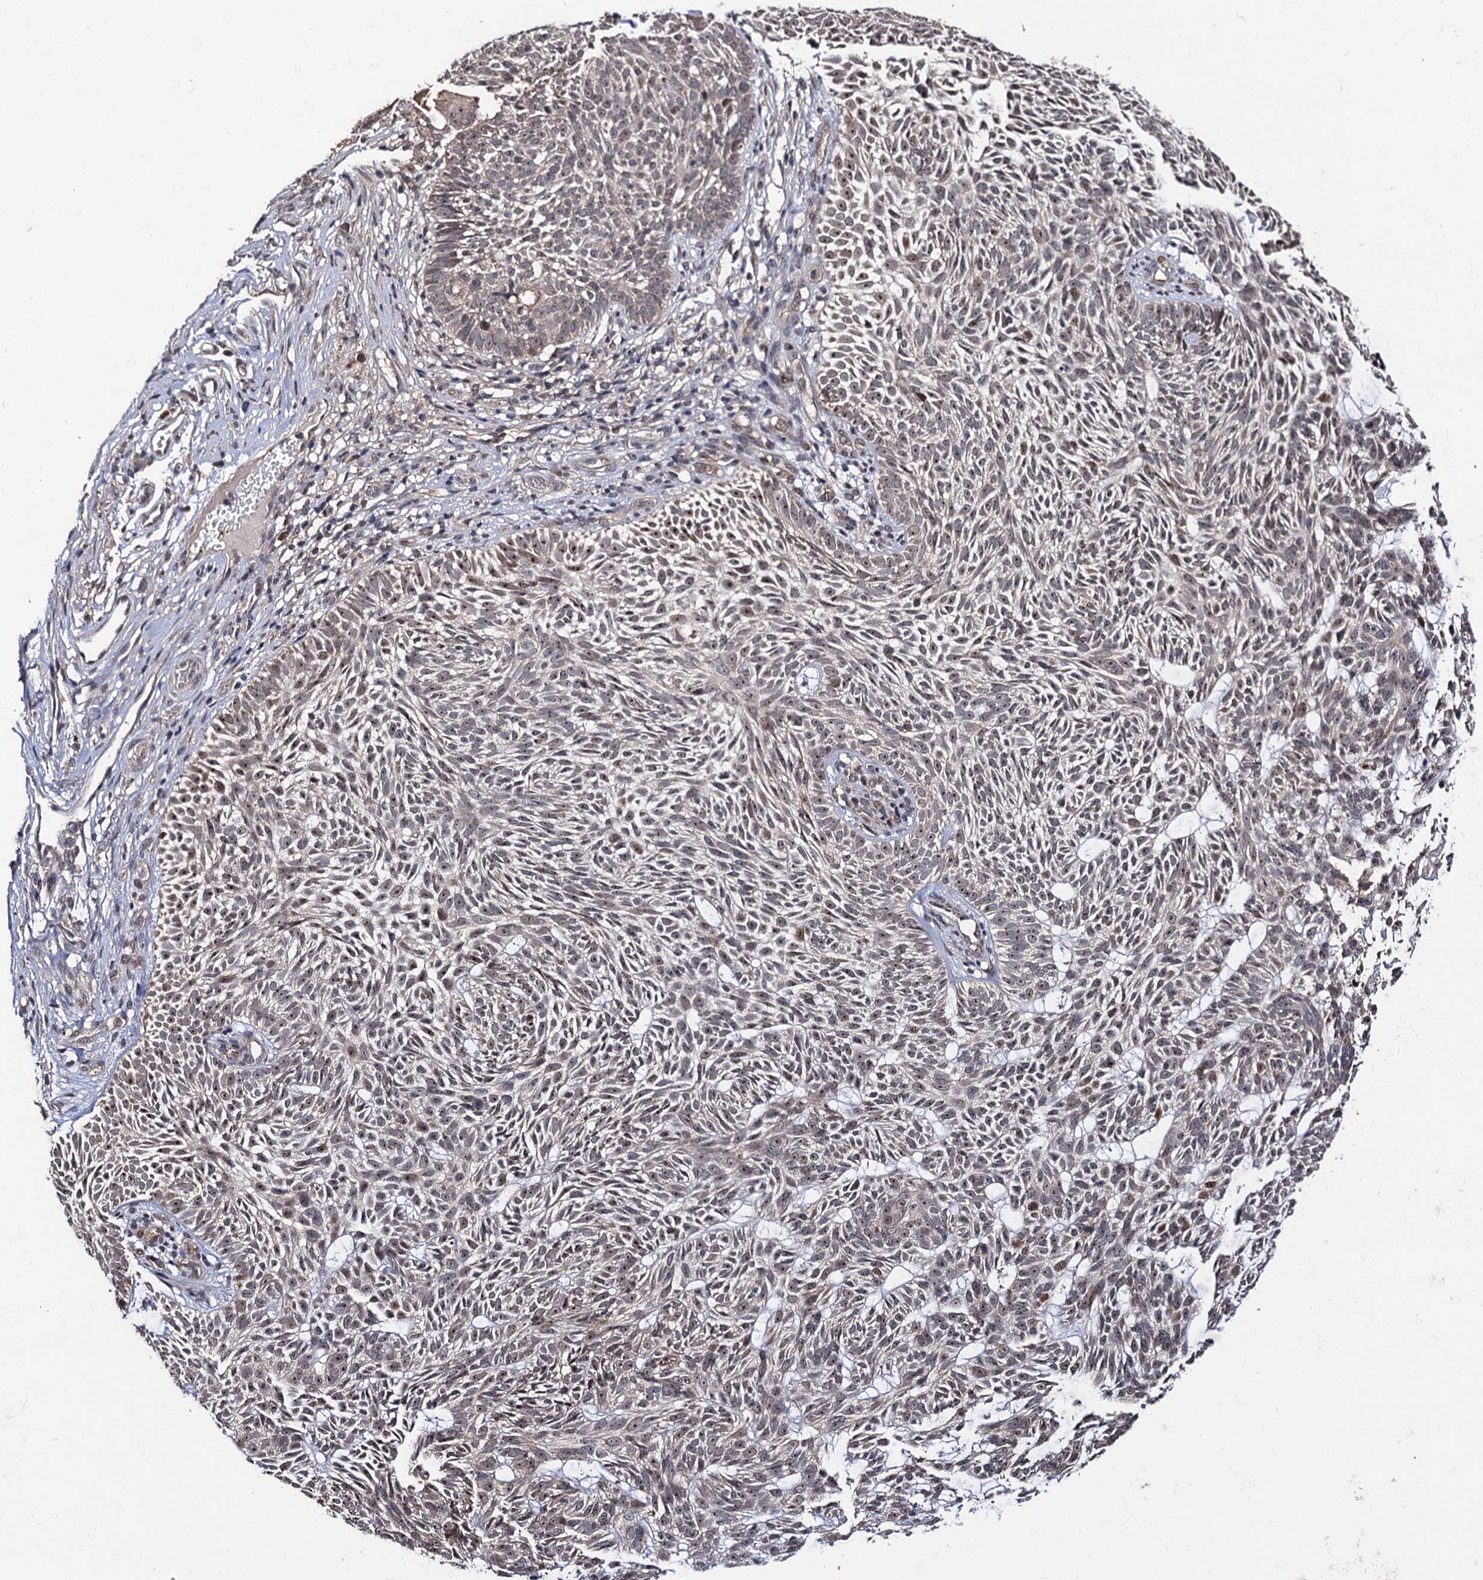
{"staining": {"intensity": "weak", "quantity": "25%-75%", "location": "nuclear"}, "tissue": "skin cancer", "cell_type": "Tumor cells", "image_type": "cancer", "snomed": [{"axis": "morphology", "description": "Basal cell carcinoma"}, {"axis": "topography", "description": "Skin"}], "caption": "Protein expression analysis of human skin basal cell carcinoma reveals weak nuclear expression in approximately 25%-75% of tumor cells.", "gene": "LRRC63", "patient": {"sex": "male", "age": 75}}